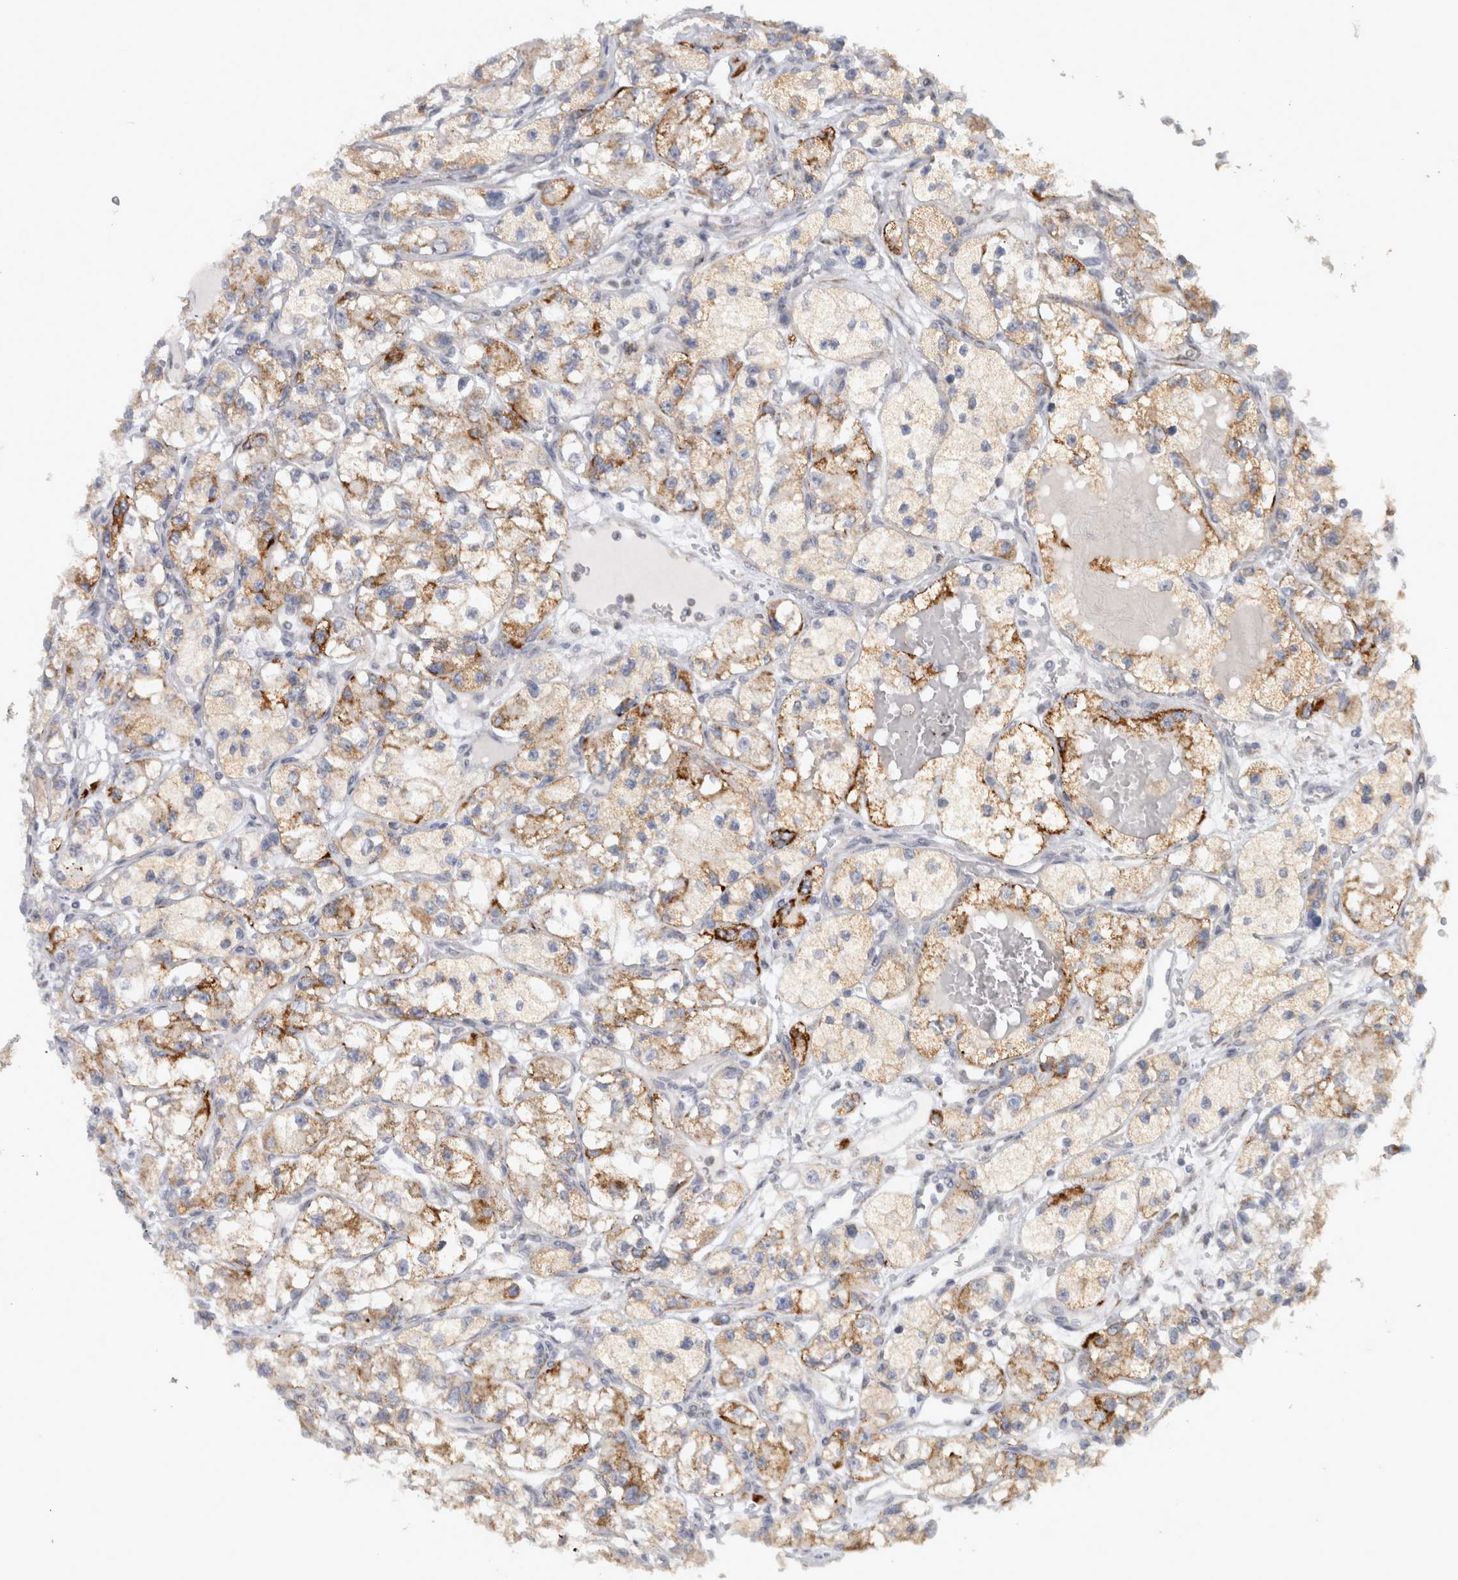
{"staining": {"intensity": "moderate", "quantity": ">75%", "location": "cytoplasmic/membranous"}, "tissue": "renal cancer", "cell_type": "Tumor cells", "image_type": "cancer", "snomed": [{"axis": "morphology", "description": "Adenocarcinoma, NOS"}, {"axis": "topography", "description": "Kidney"}], "caption": "Moderate cytoplasmic/membranous staining for a protein is identified in approximately >75% of tumor cells of renal cancer (adenocarcinoma) using immunohistochemistry.", "gene": "RAB18", "patient": {"sex": "female", "age": 57}}